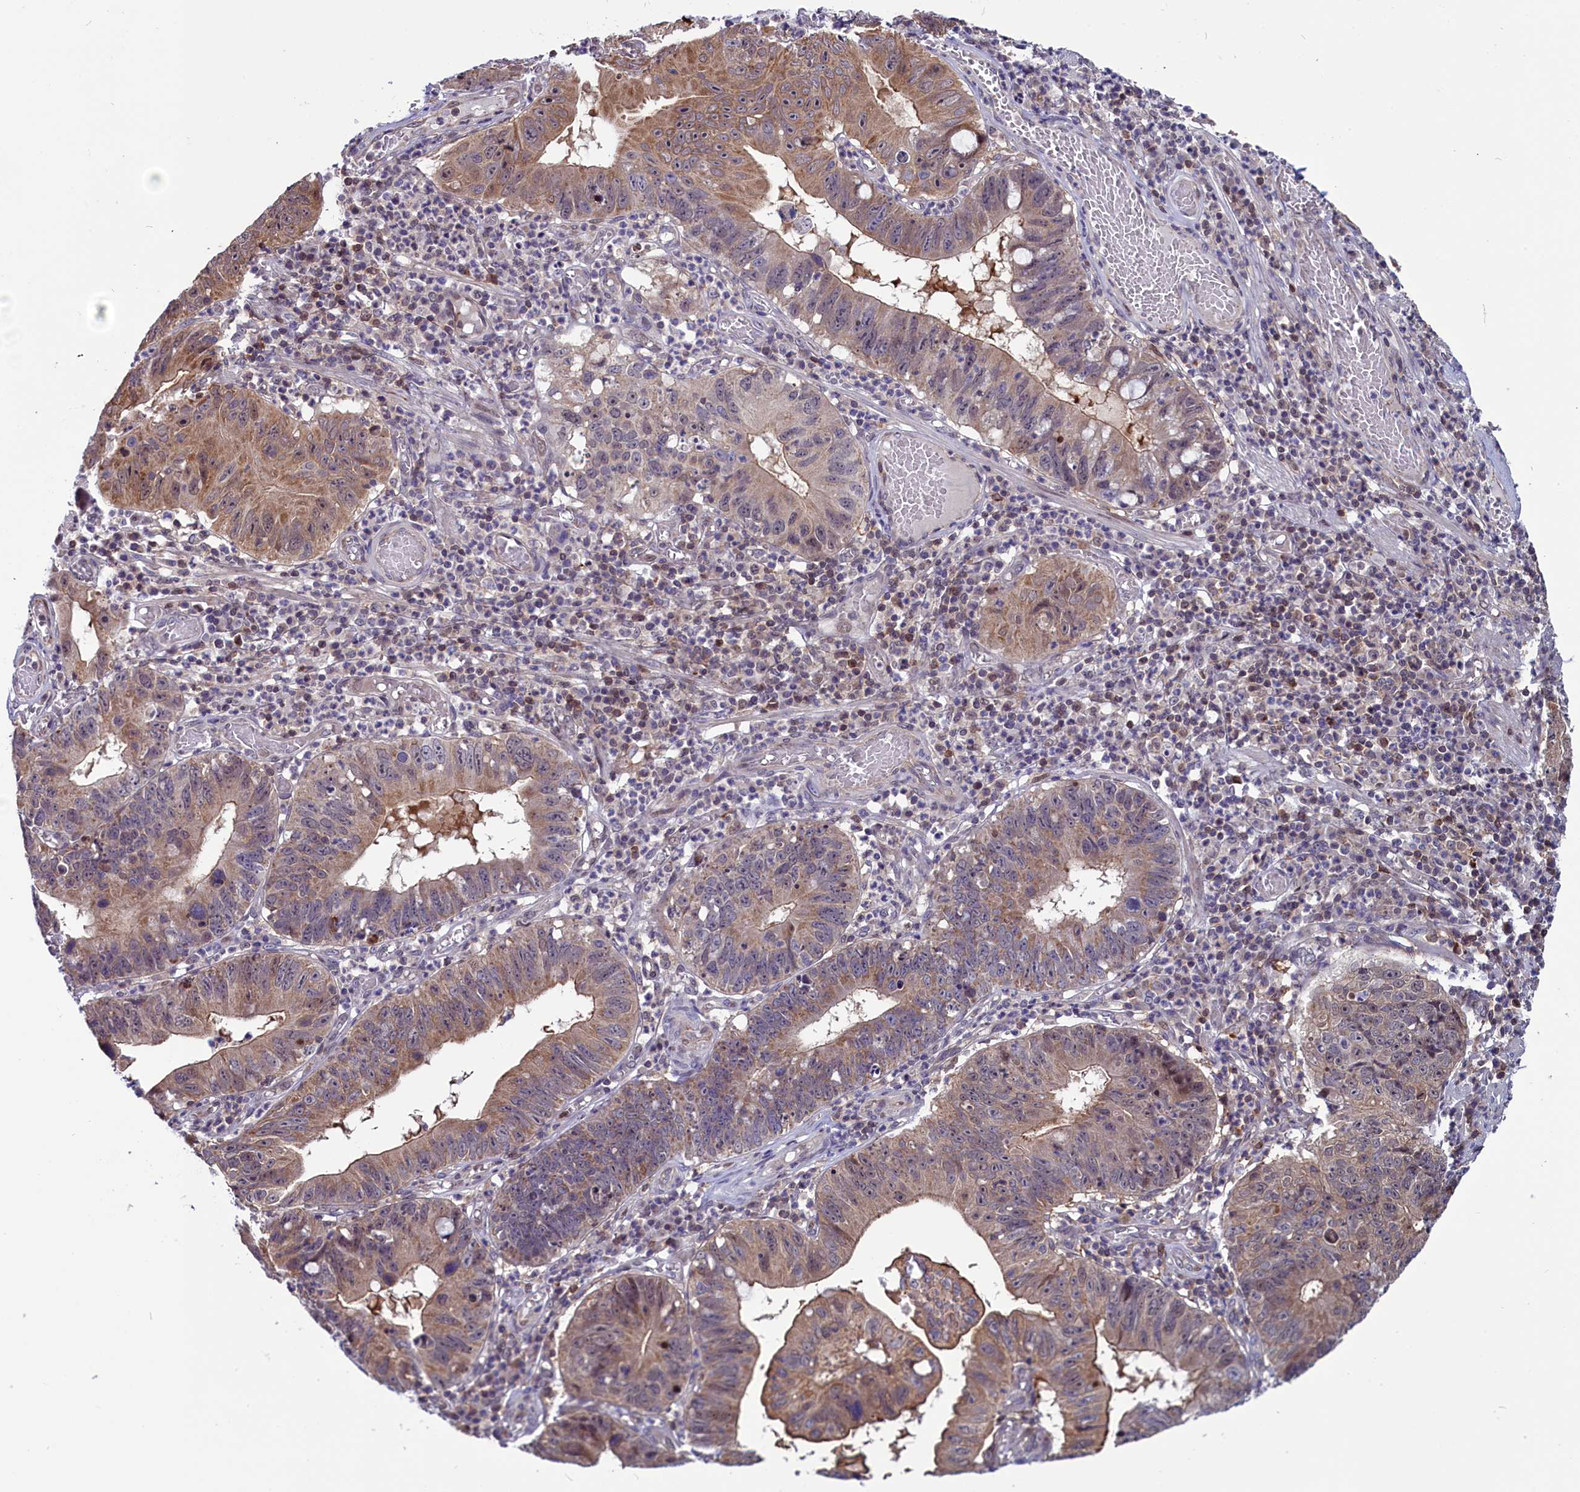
{"staining": {"intensity": "moderate", "quantity": ">75%", "location": "cytoplasmic/membranous"}, "tissue": "stomach cancer", "cell_type": "Tumor cells", "image_type": "cancer", "snomed": [{"axis": "morphology", "description": "Adenocarcinoma, NOS"}, {"axis": "topography", "description": "Stomach"}], "caption": "A histopathology image showing moderate cytoplasmic/membranous expression in about >75% of tumor cells in stomach cancer, as visualized by brown immunohistochemical staining.", "gene": "CIAPIN1", "patient": {"sex": "male", "age": 59}}